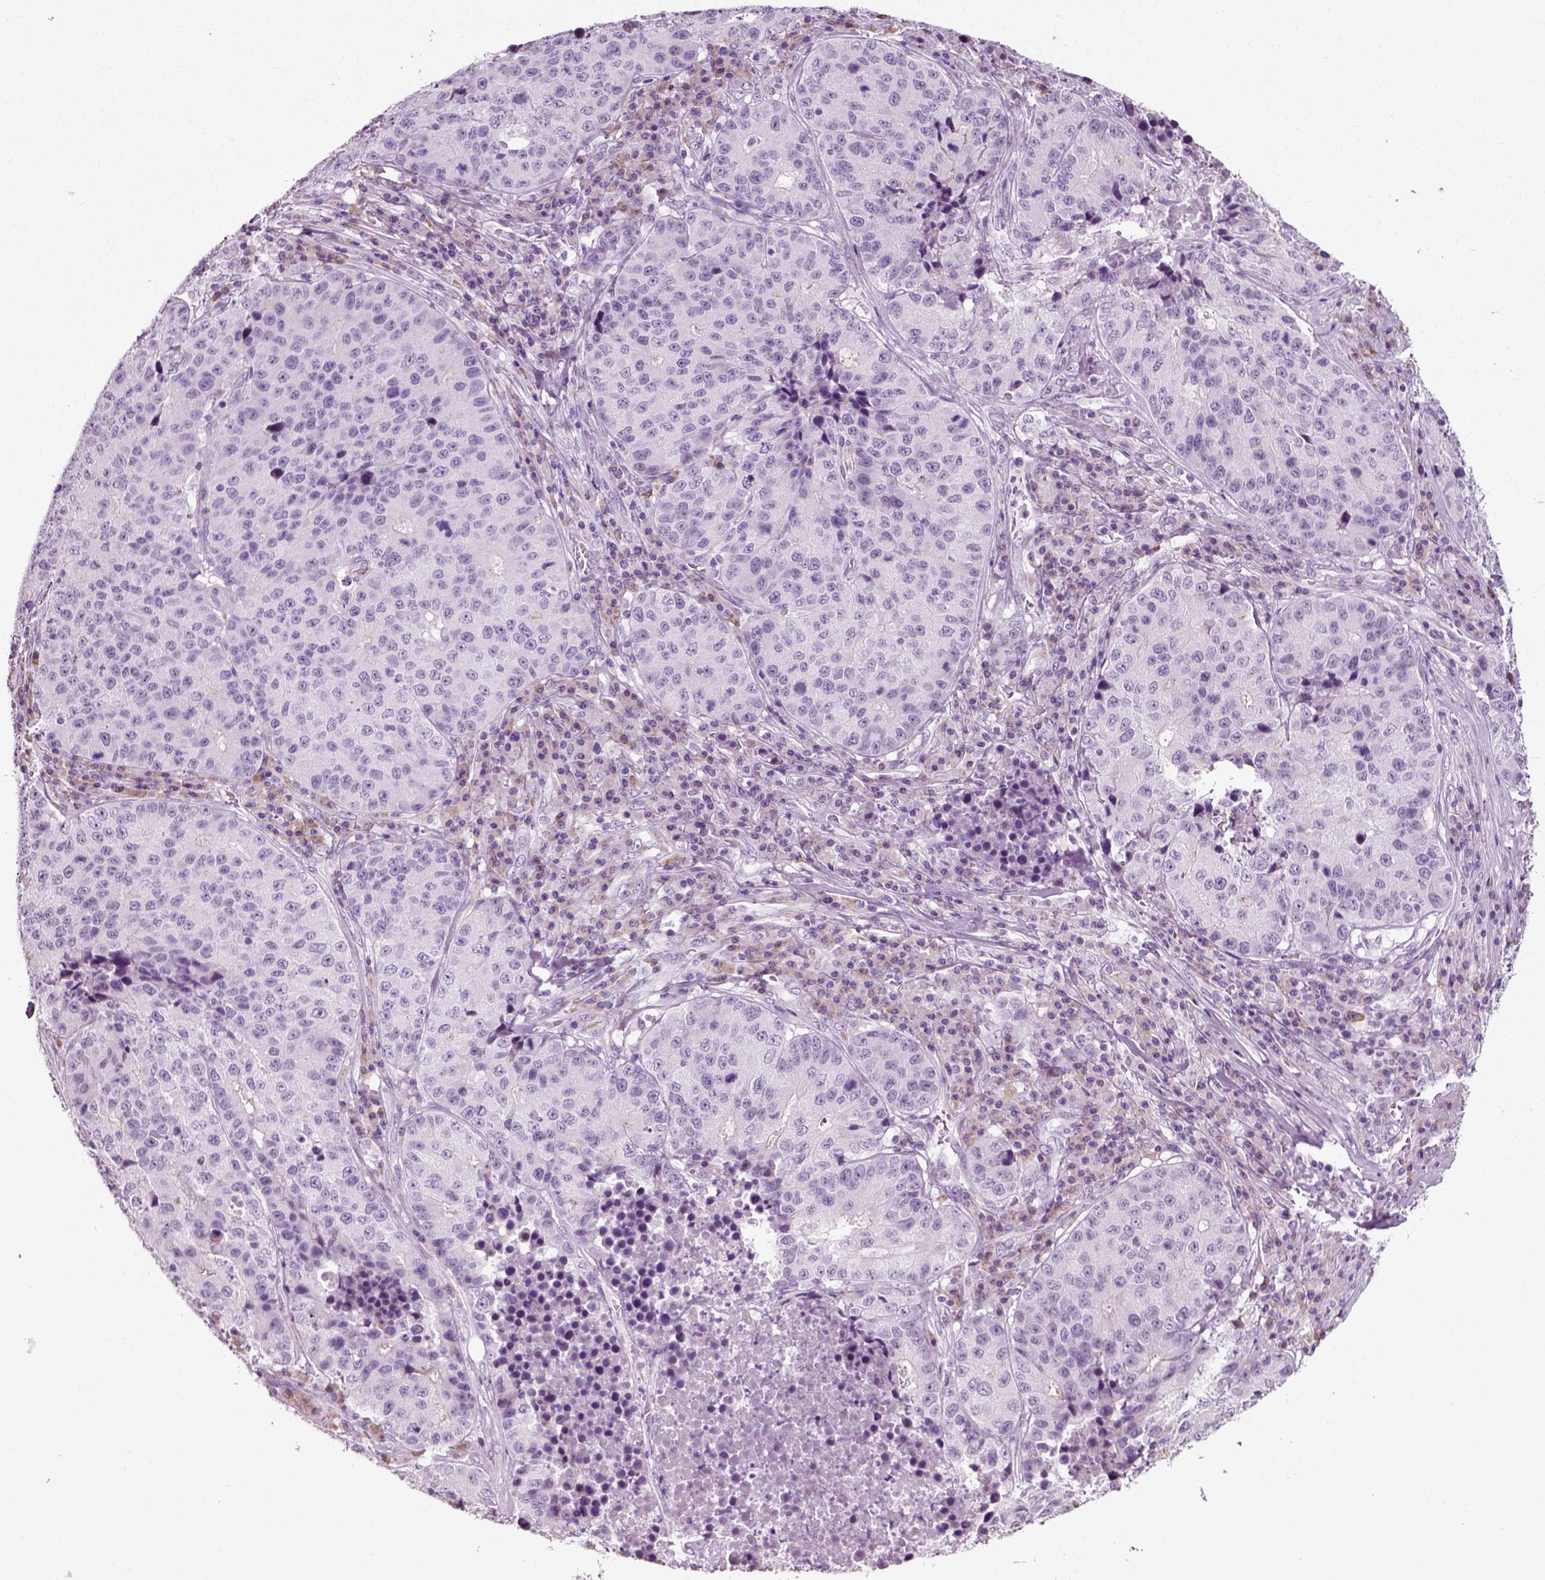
{"staining": {"intensity": "negative", "quantity": "none", "location": "none"}, "tissue": "stomach cancer", "cell_type": "Tumor cells", "image_type": "cancer", "snomed": [{"axis": "morphology", "description": "Adenocarcinoma, NOS"}, {"axis": "topography", "description": "Stomach"}], "caption": "DAB immunohistochemical staining of adenocarcinoma (stomach) demonstrates no significant expression in tumor cells.", "gene": "SLC26A8", "patient": {"sex": "male", "age": 71}}